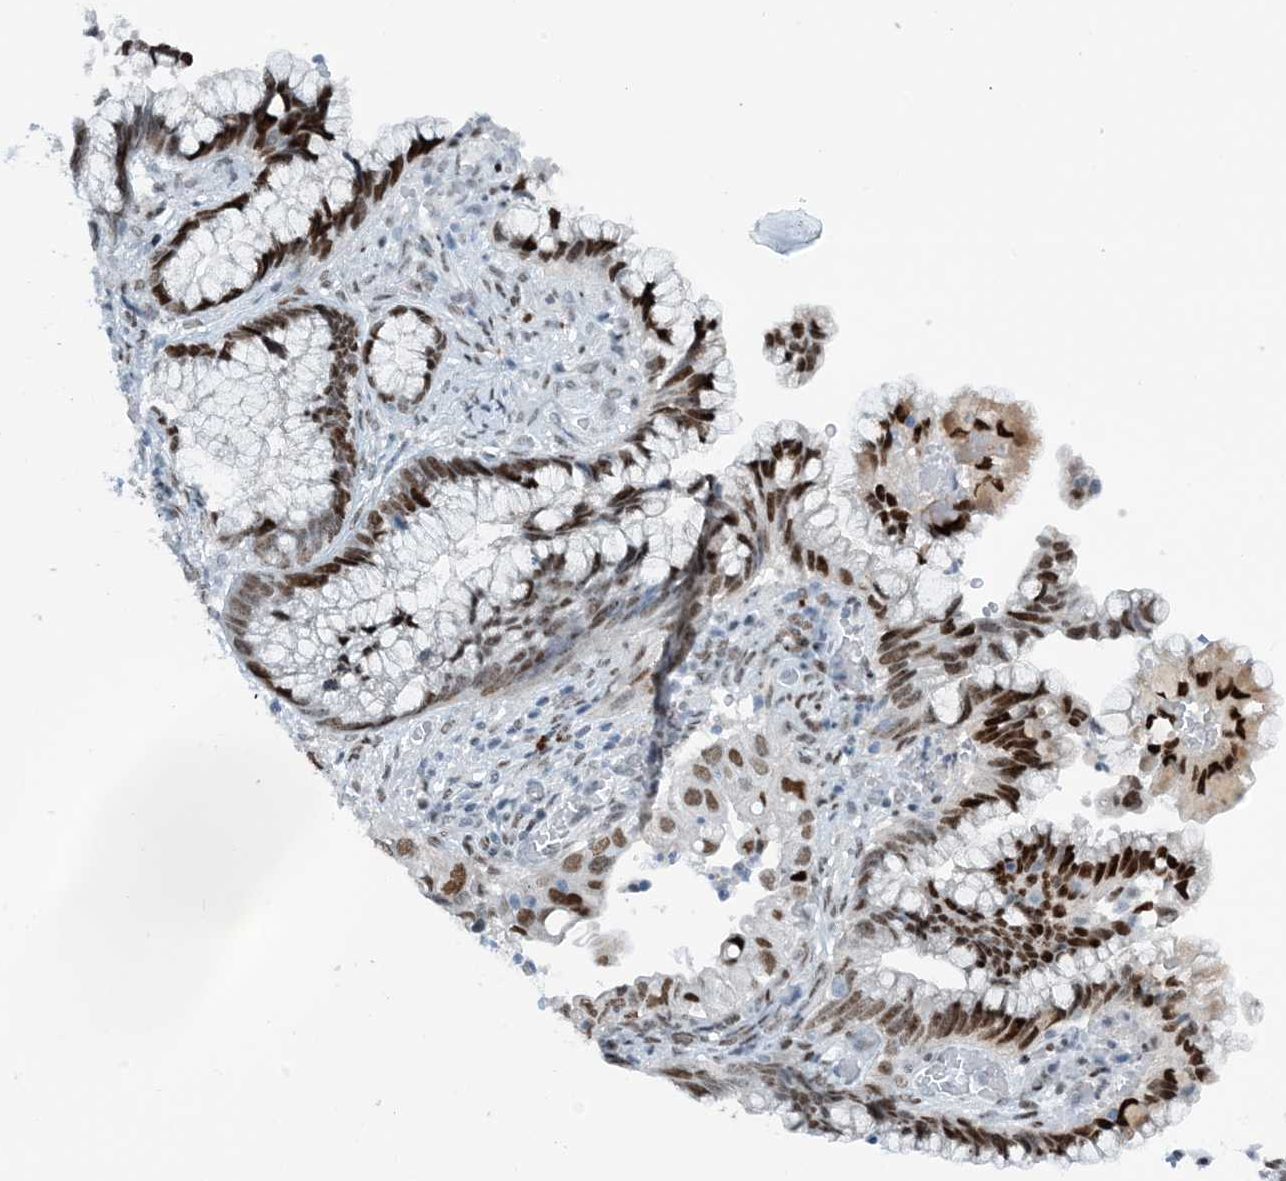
{"staining": {"intensity": "moderate", "quantity": ">75%", "location": "nuclear"}, "tissue": "cervical cancer", "cell_type": "Tumor cells", "image_type": "cancer", "snomed": [{"axis": "morphology", "description": "Adenocarcinoma, NOS"}, {"axis": "topography", "description": "Cervix"}], "caption": "IHC staining of adenocarcinoma (cervical), which demonstrates medium levels of moderate nuclear positivity in about >75% of tumor cells indicating moderate nuclear protein staining. The staining was performed using DAB (3,3'-diaminobenzidine) (brown) for protein detection and nuclei were counterstained in hematoxylin (blue).", "gene": "HEMK1", "patient": {"sex": "female", "age": 44}}